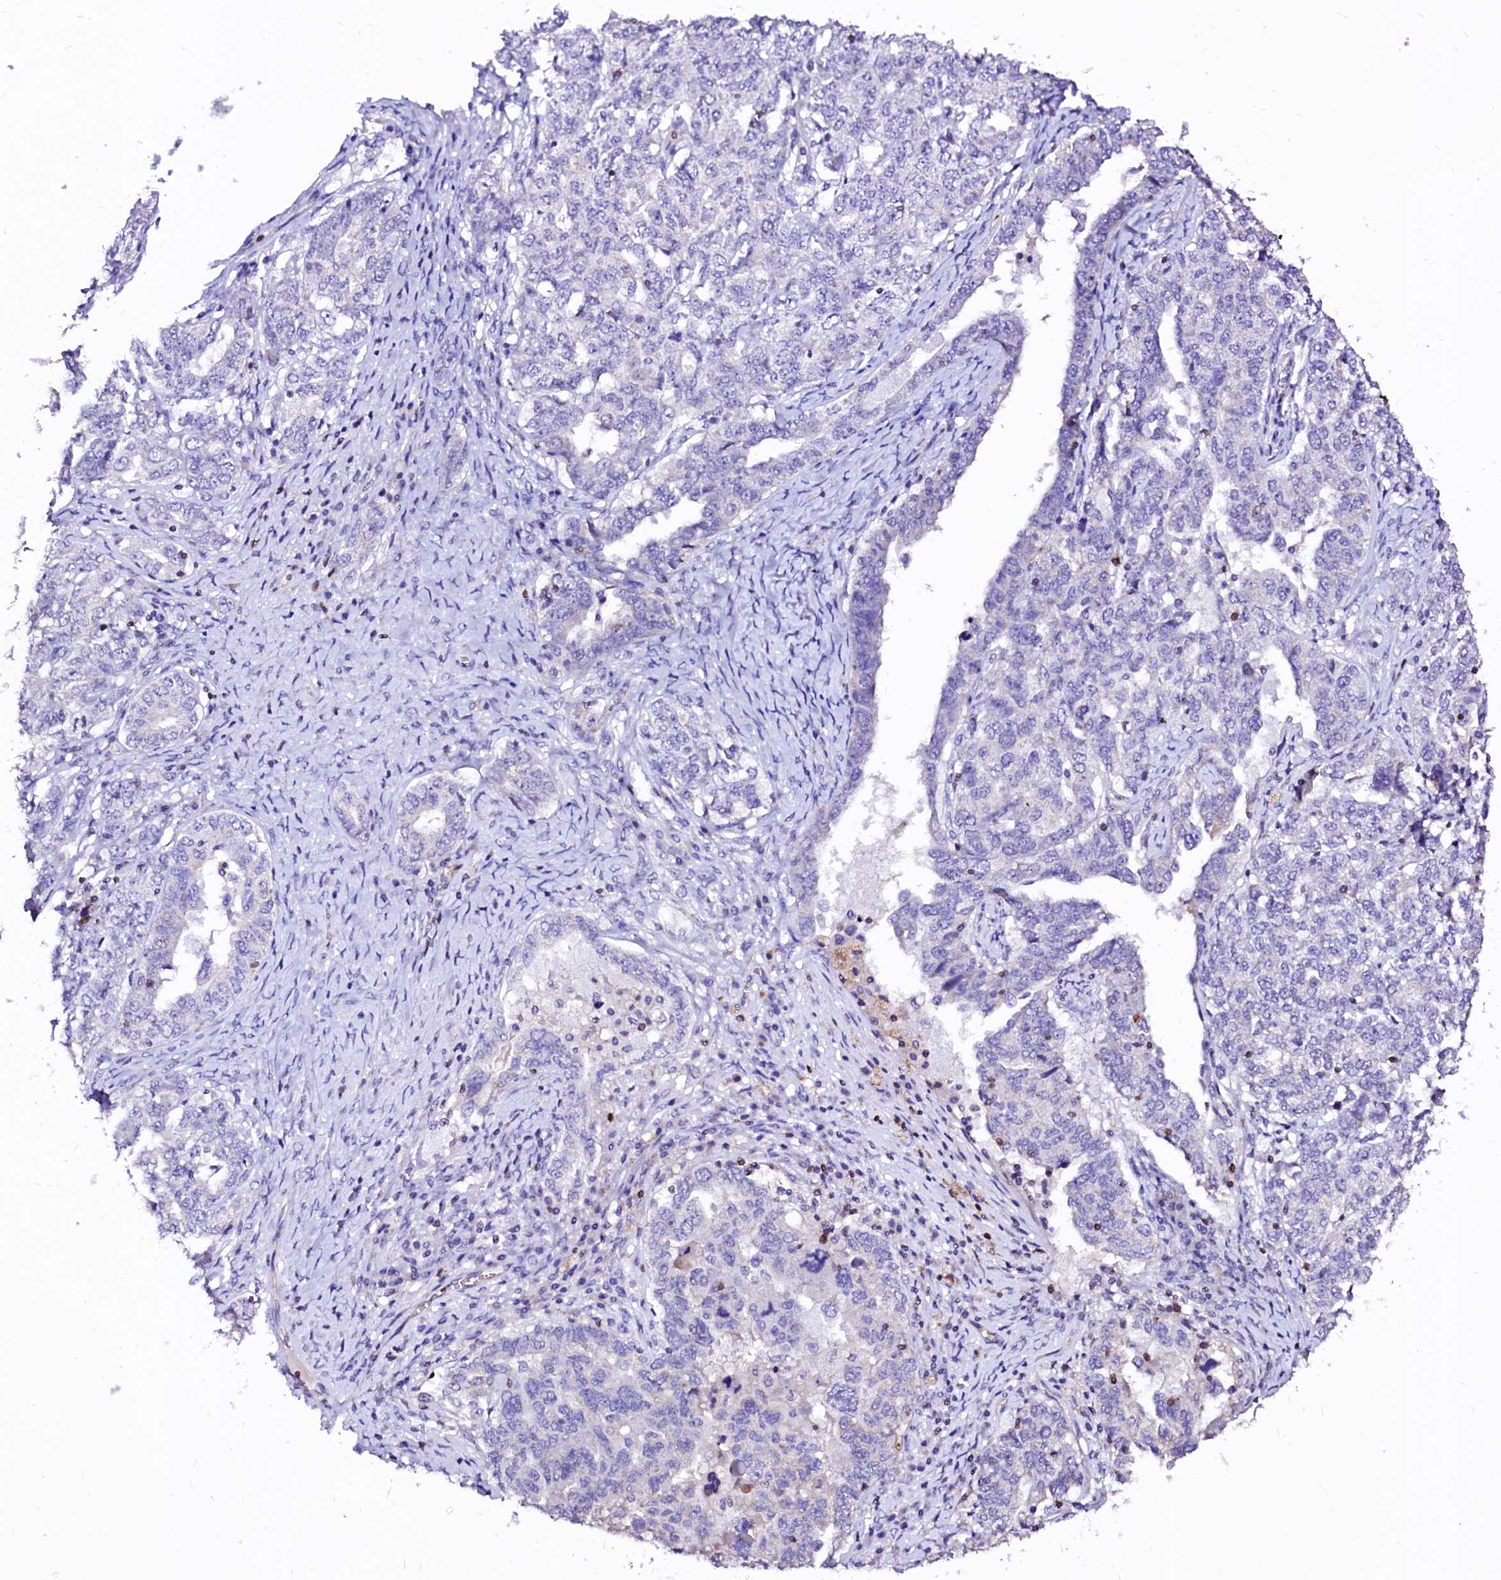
{"staining": {"intensity": "negative", "quantity": "none", "location": "none"}, "tissue": "ovarian cancer", "cell_type": "Tumor cells", "image_type": "cancer", "snomed": [{"axis": "morphology", "description": "Carcinoma, endometroid"}, {"axis": "topography", "description": "Ovary"}], "caption": "Immunohistochemistry of ovarian cancer (endometroid carcinoma) demonstrates no positivity in tumor cells. (DAB IHC visualized using brightfield microscopy, high magnification).", "gene": "RAB27A", "patient": {"sex": "female", "age": 62}}